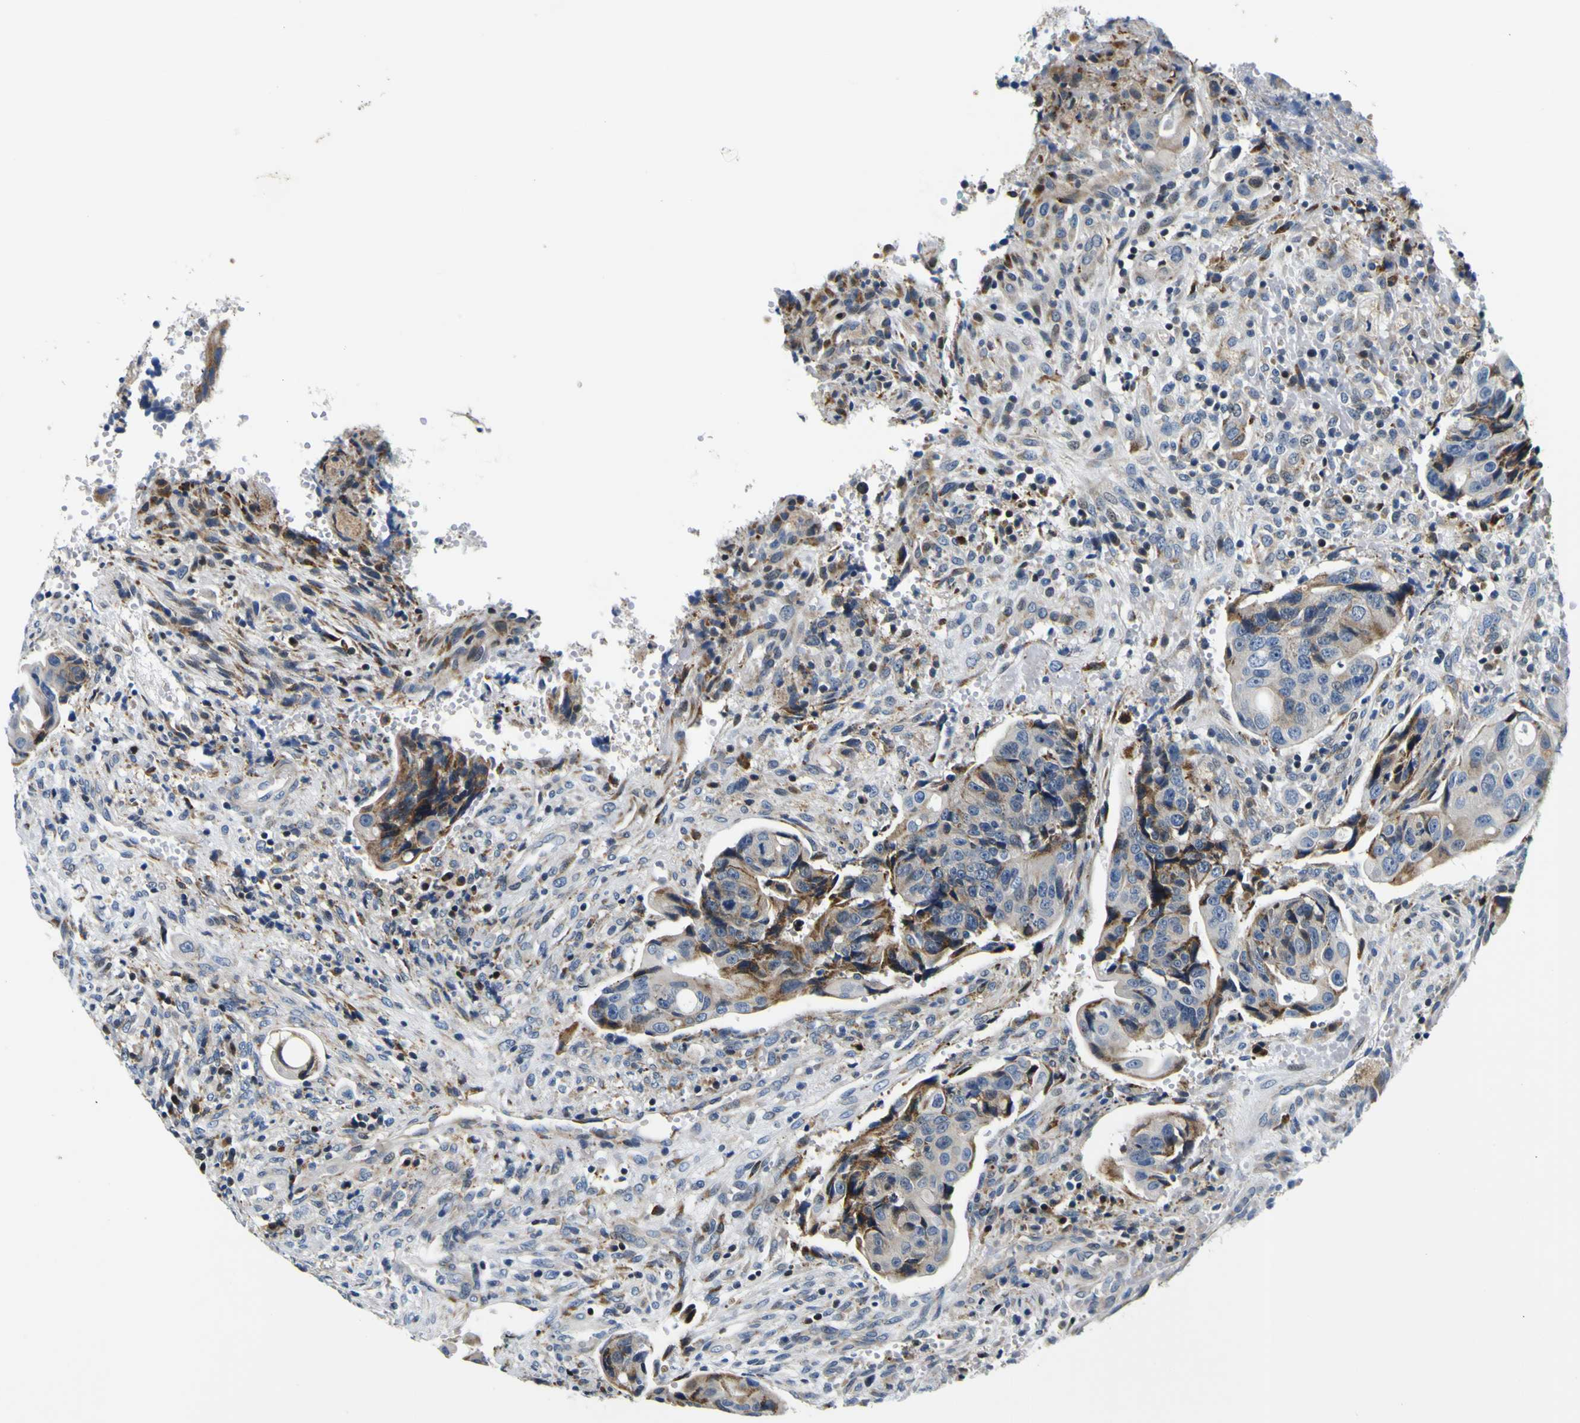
{"staining": {"intensity": "weak", "quantity": "<25%", "location": "cytoplasmic/membranous"}, "tissue": "colorectal cancer", "cell_type": "Tumor cells", "image_type": "cancer", "snomed": [{"axis": "morphology", "description": "Adenocarcinoma, NOS"}, {"axis": "topography", "description": "Colon"}], "caption": "DAB immunohistochemical staining of colorectal cancer exhibits no significant positivity in tumor cells.", "gene": "NLRP3", "patient": {"sex": "female", "age": 57}}